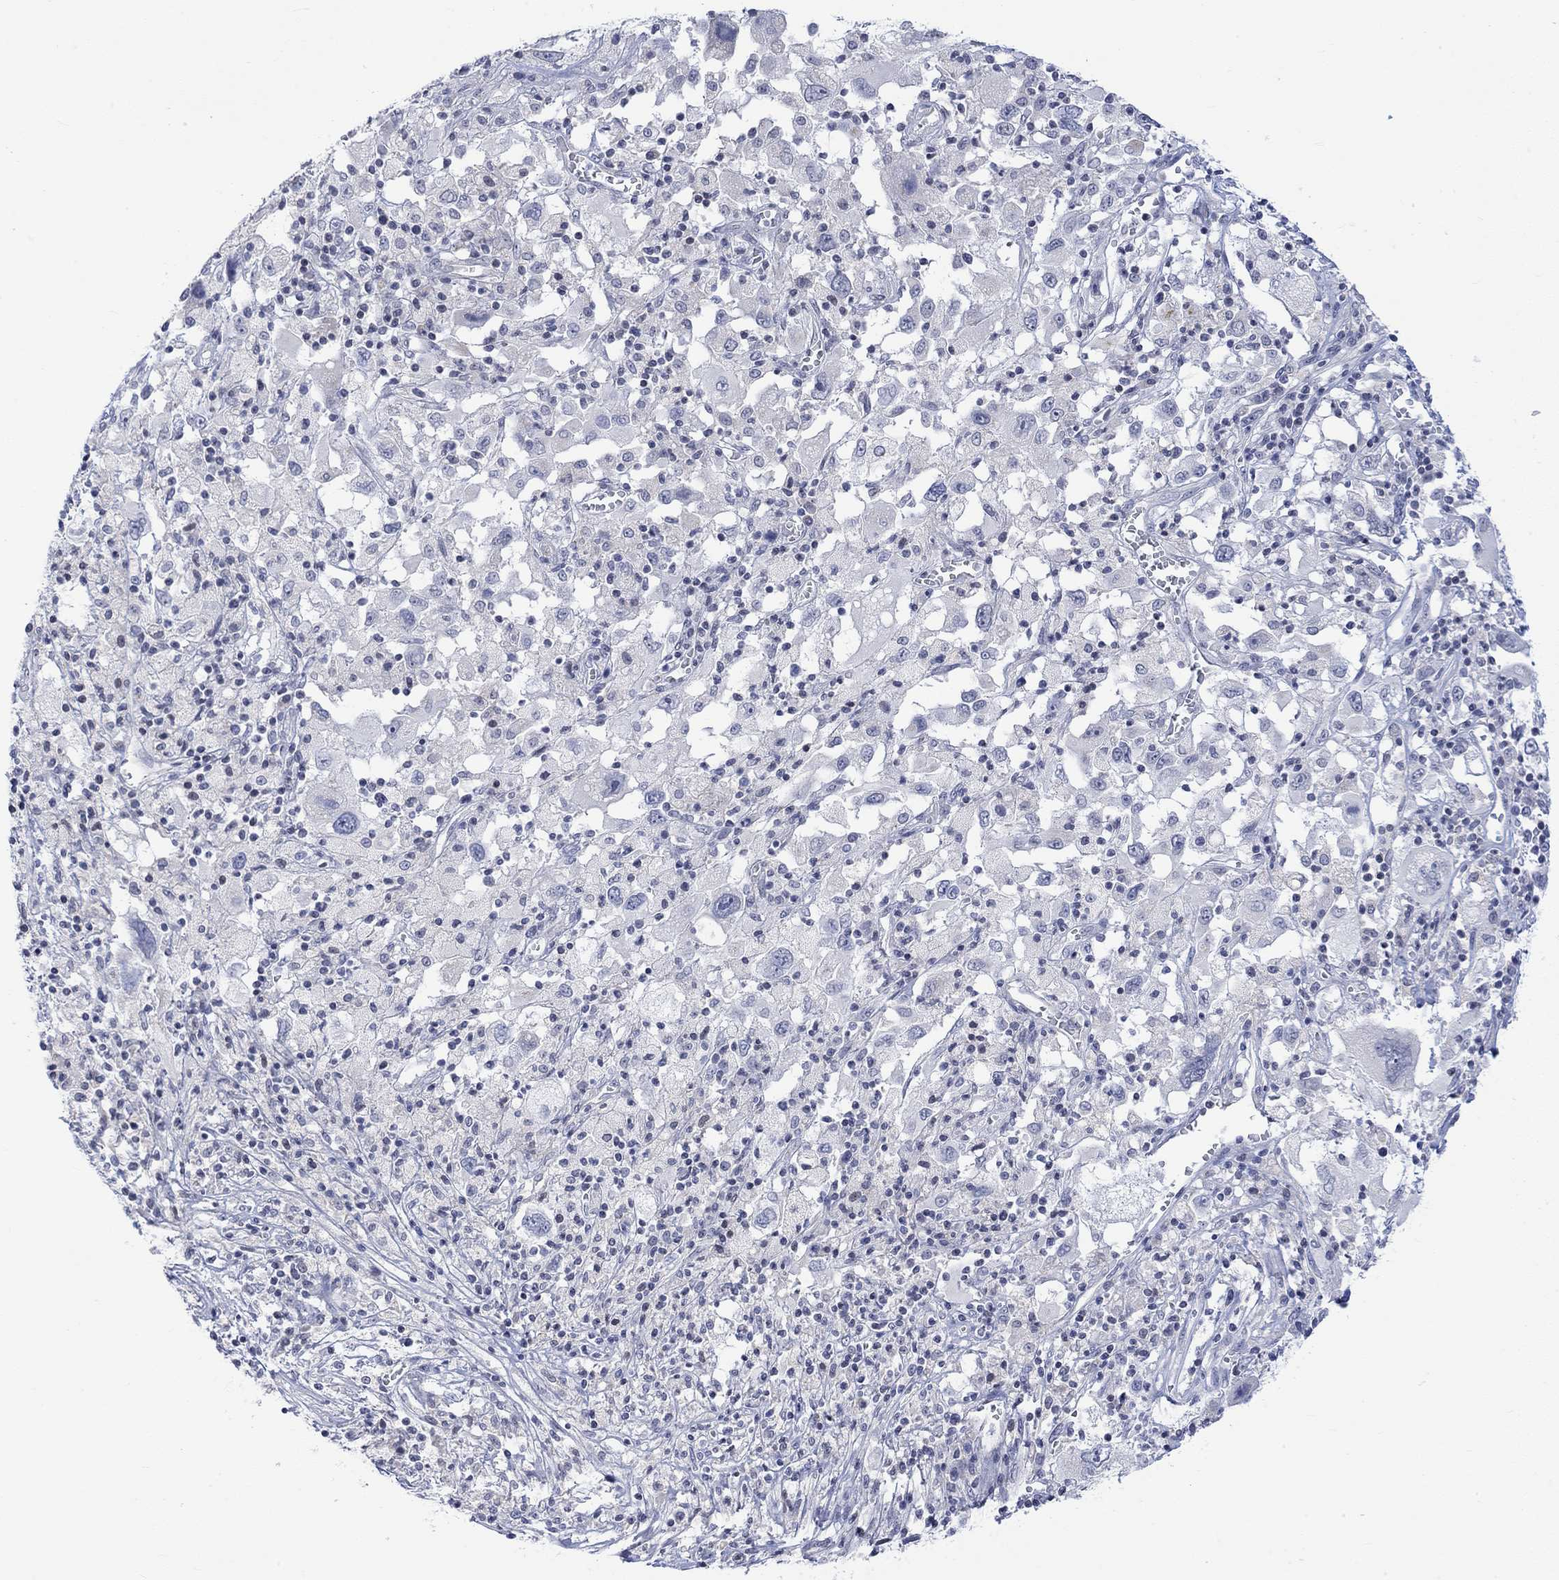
{"staining": {"intensity": "negative", "quantity": "none", "location": "none"}, "tissue": "melanoma", "cell_type": "Tumor cells", "image_type": "cancer", "snomed": [{"axis": "morphology", "description": "Malignant melanoma, Metastatic site"}, {"axis": "topography", "description": "Soft tissue"}], "caption": "Image shows no significant protein positivity in tumor cells of malignant melanoma (metastatic site).", "gene": "DCX", "patient": {"sex": "male", "age": 50}}